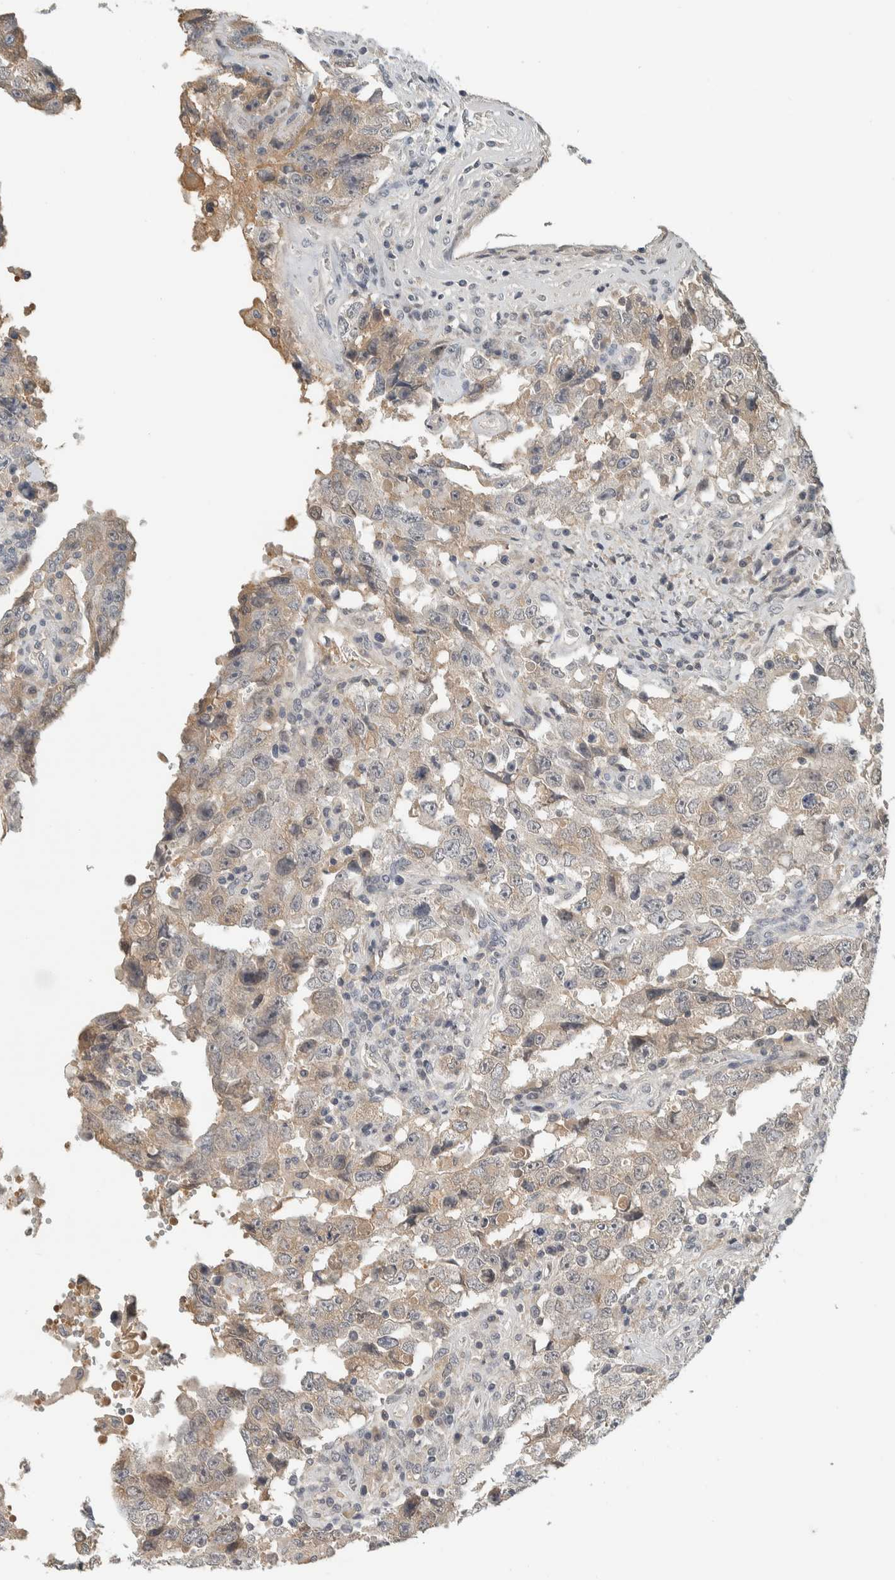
{"staining": {"intensity": "weak", "quantity": "<25%", "location": "cytoplasmic/membranous"}, "tissue": "testis cancer", "cell_type": "Tumor cells", "image_type": "cancer", "snomed": [{"axis": "morphology", "description": "Carcinoma, Embryonal, NOS"}, {"axis": "topography", "description": "Testis"}], "caption": "Testis cancer stained for a protein using IHC shows no expression tumor cells.", "gene": "AFP", "patient": {"sex": "male", "age": 26}}